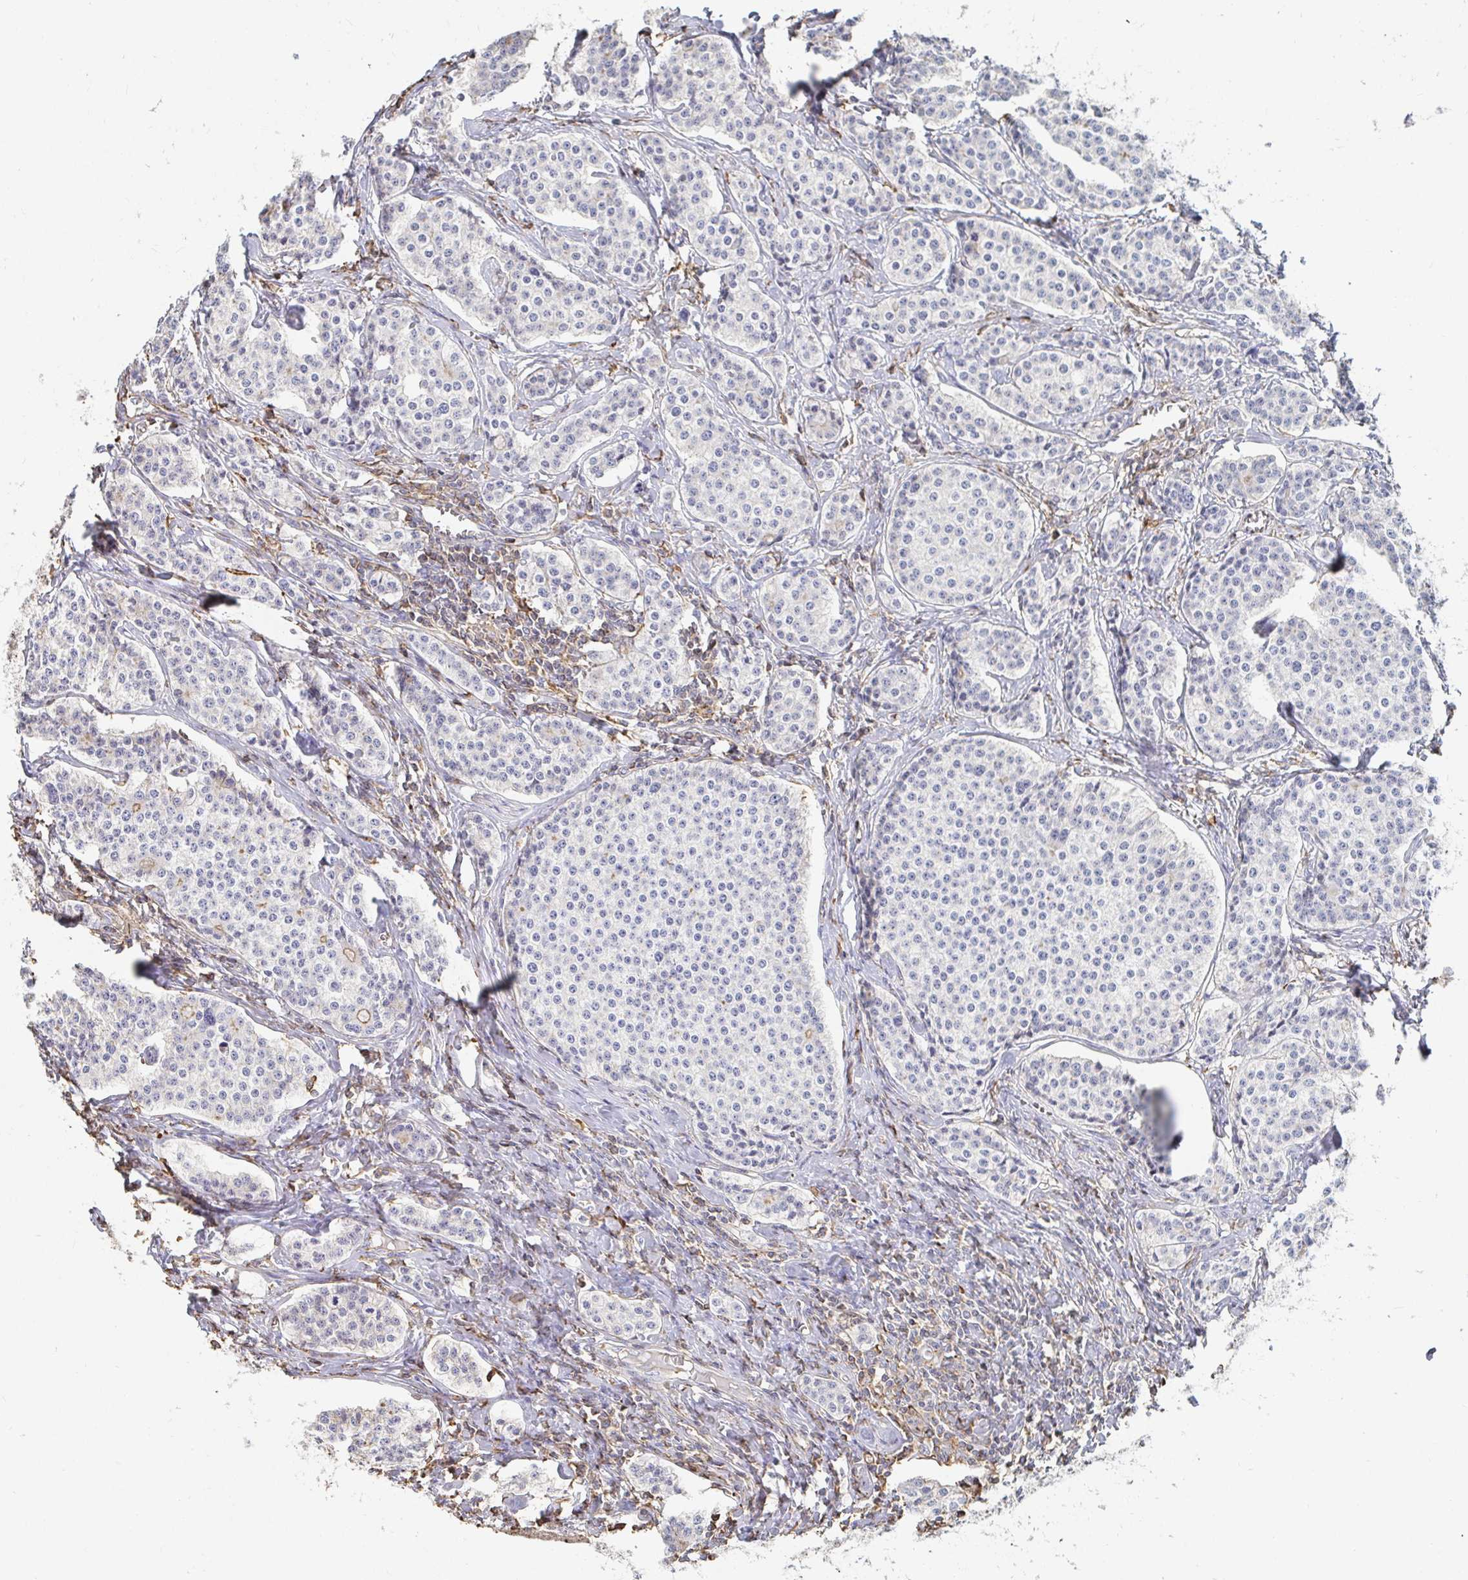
{"staining": {"intensity": "negative", "quantity": "none", "location": "none"}, "tissue": "carcinoid", "cell_type": "Tumor cells", "image_type": "cancer", "snomed": [{"axis": "morphology", "description": "Carcinoid, malignant, NOS"}, {"axis": "topography", "description": "Small intestine"}], "caption": "The image shows no significant positivity in tumor cells of carcinoid (malignant). Nuclei are stained in blue.", "gene": "PTPN14", "patient": {"sex": "female", "age": 64}}